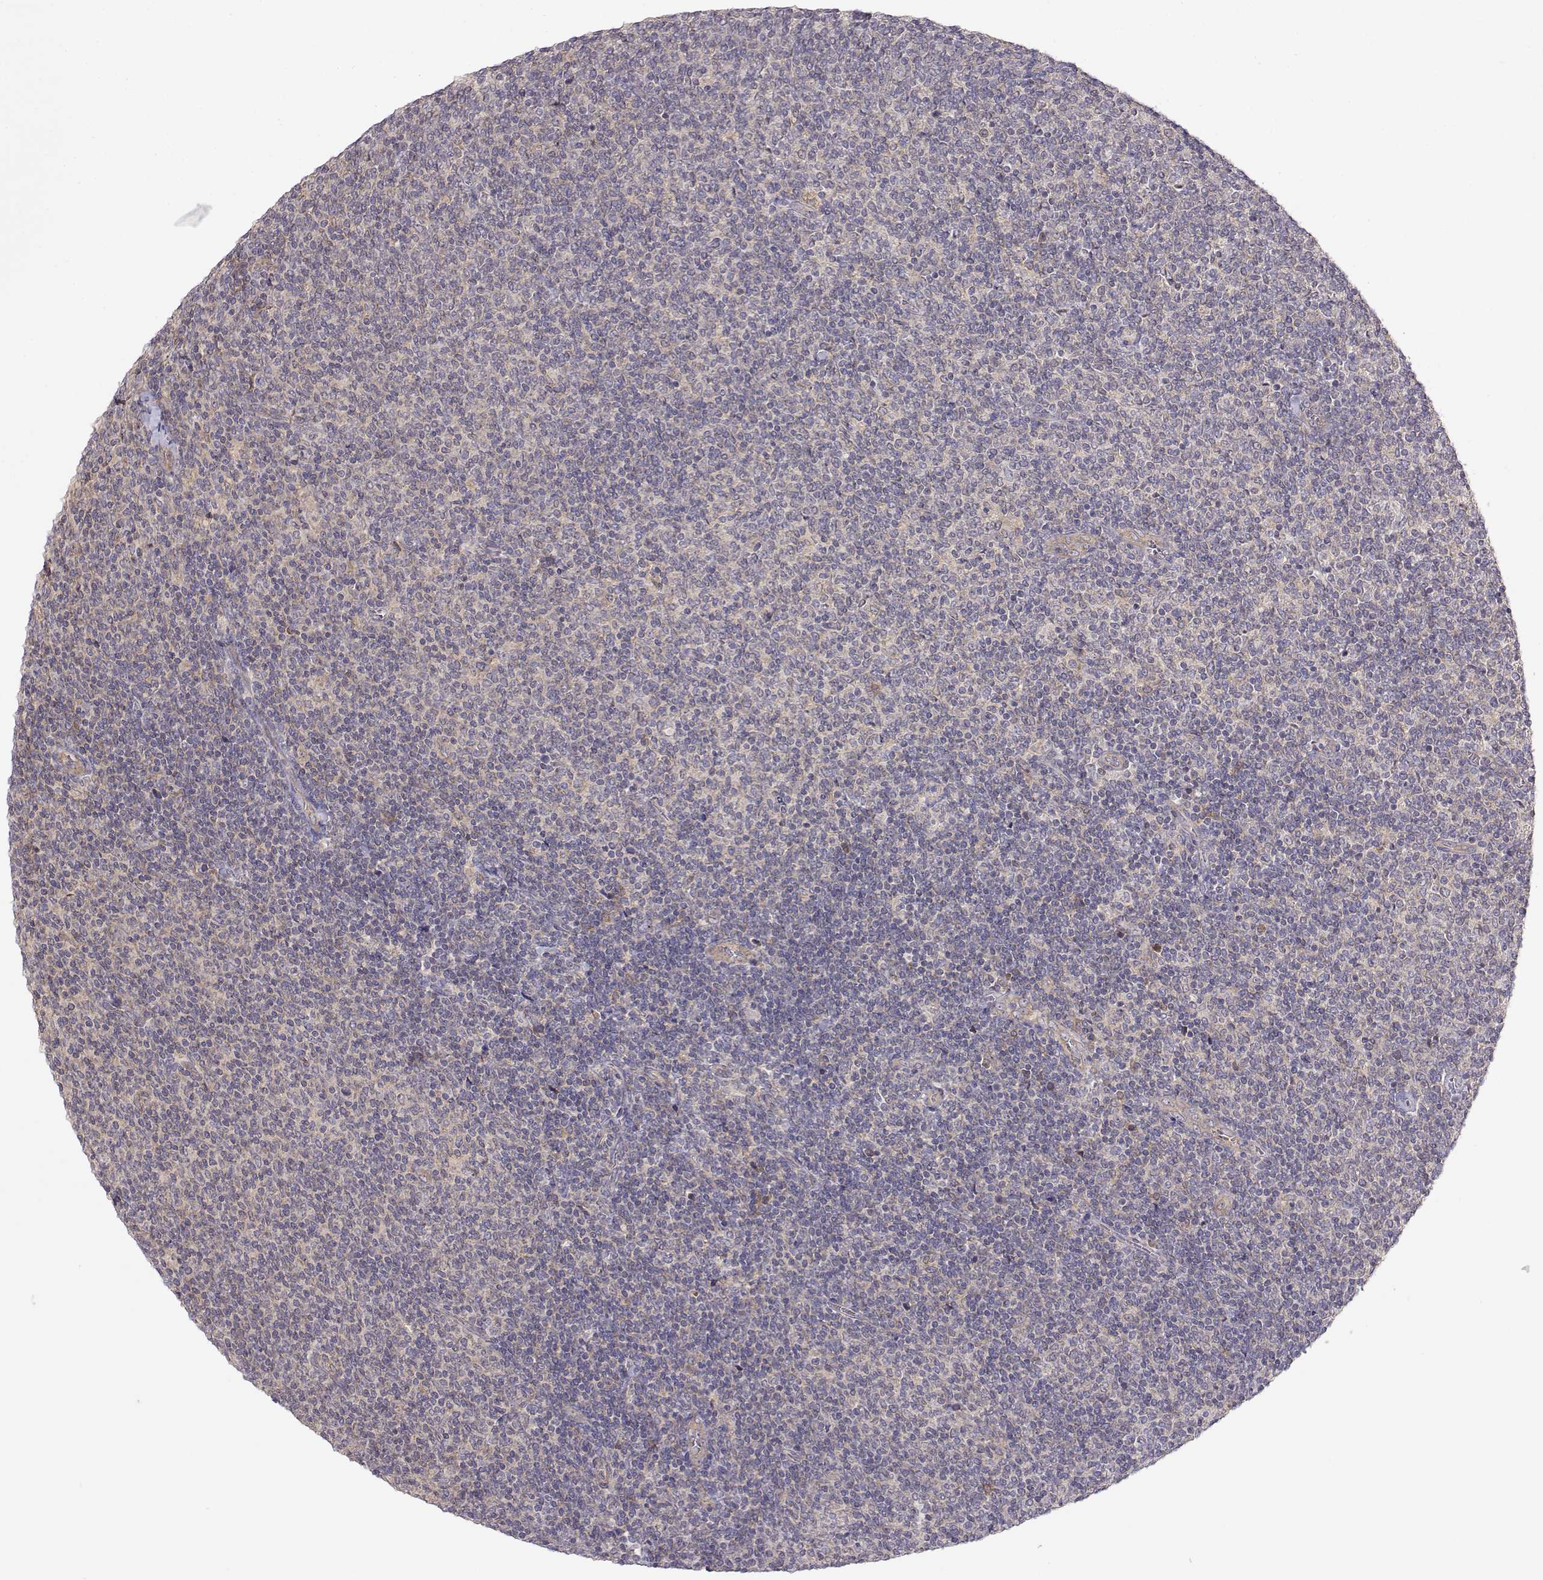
{"staining": {"intensity": "negative", "quantity": "none", "location": "none"}, "tissue": "lymphoma", "cell_type": "Tumor cells", "image_type": "cancer", "snomed": [{"axis": "morphology", "description": "Malignant lymphoma, non-Hodgkin's type, Low grade"}, {"axis": "topography", "description": "Lymph node"}], "caption": "Immunohistochemical staining of malignant lymphoma, non-Hodgkin's type (low-grade) reveals no significant staining in tumor cells. The staining is performed using DAB brown chromogen with nuclei counter-stained in using hematoxylin.", "gene": "PAIP1", "patient": {"sex": "male", "age": 52}}